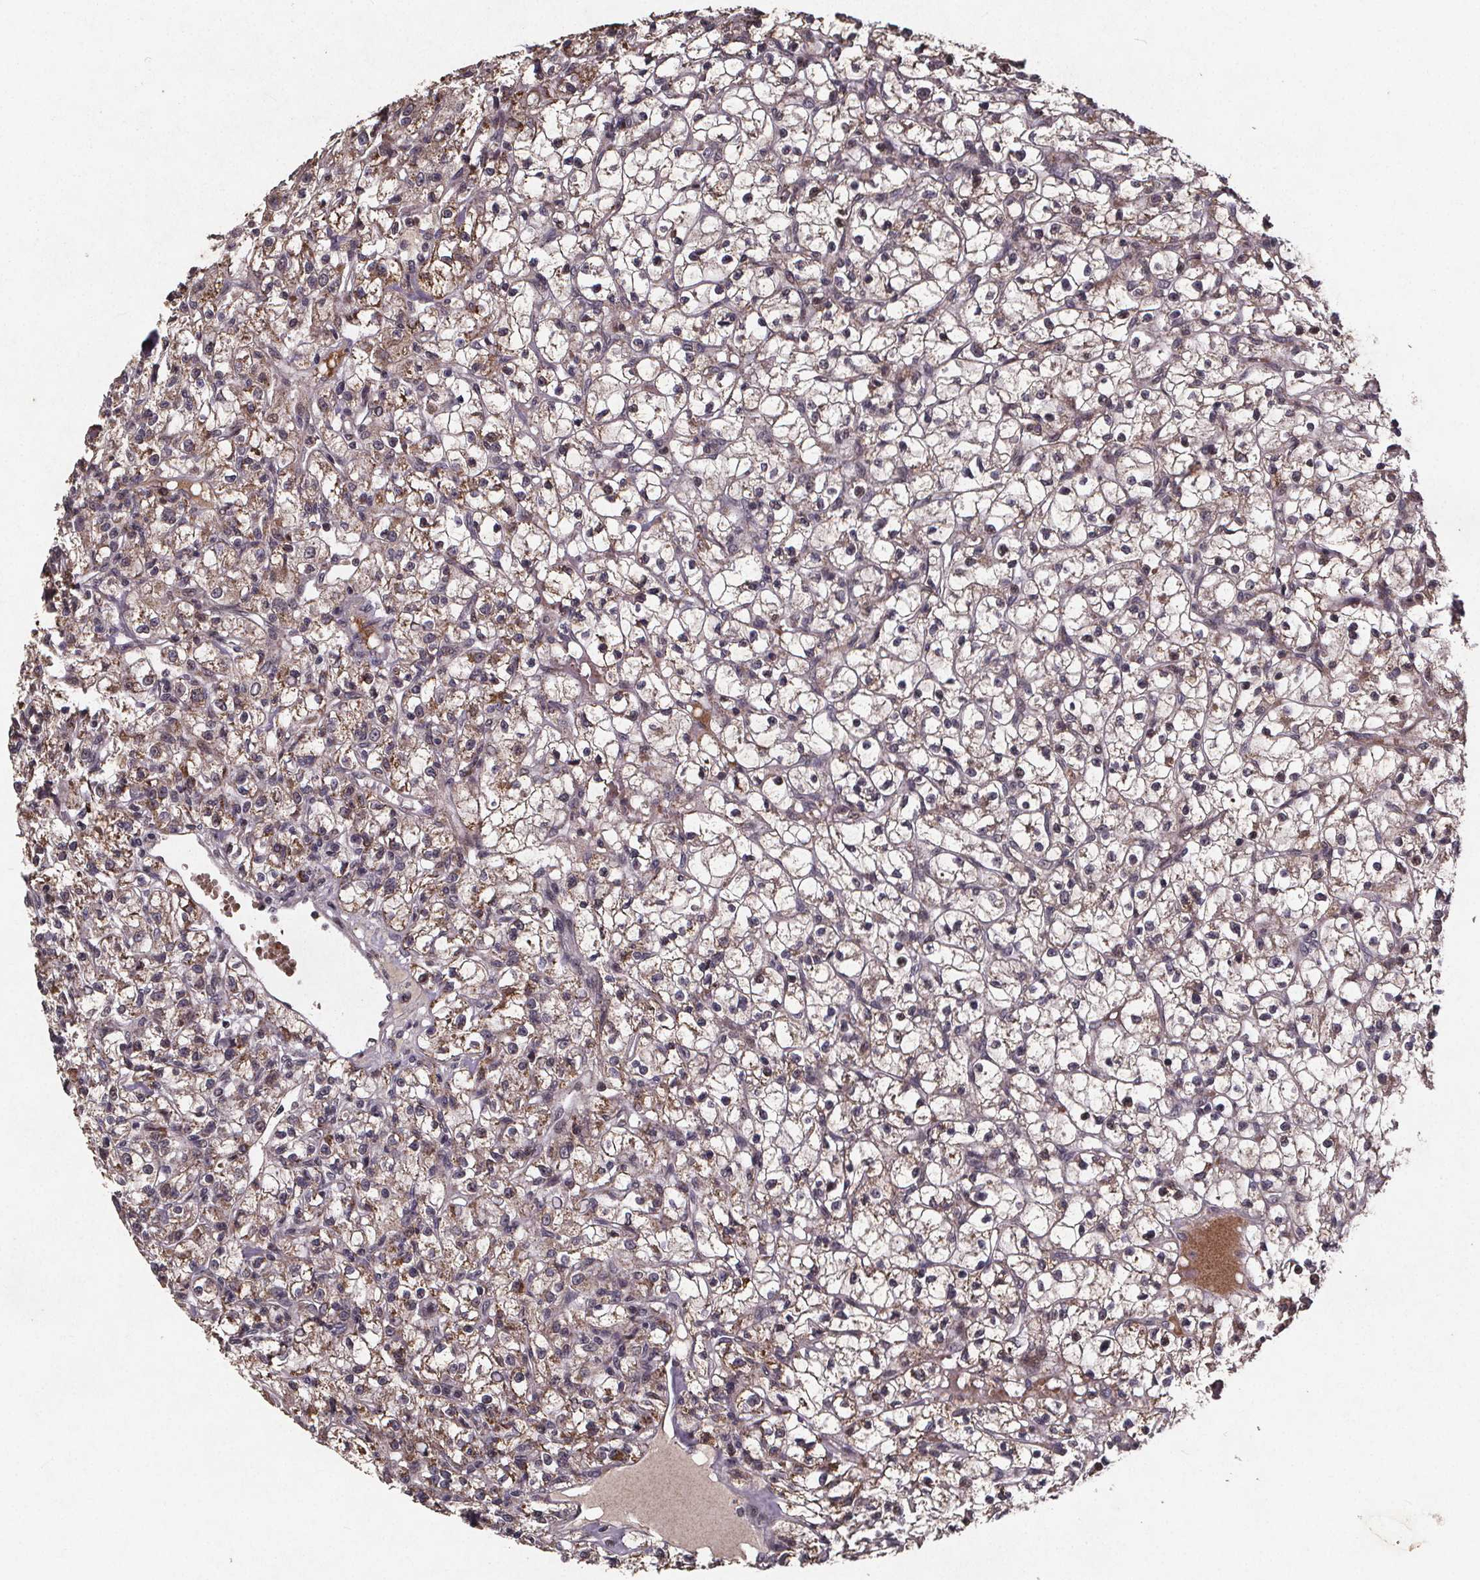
{"staining": {"intensity": "weak", "quantity": ">75%", "location": "cytoplasmic/membranous"}, "tissue": "renal cancer", "cell_type": "Tumor cells", "image_type": "cancer", "snomed": [{"axis": "morphology", "description": "Adenocarcinoma, NOS"}, {"axis": "topography", "description": "Kidney"}], "caption": "Protein expression by immunohistochemistry (IHC) reveals weak cytoplasmic/membranous staining in approximately >75% of tumor cells in renal cancer.", "gene": "GPX3", "patient": {"sex": "female", "age": 59}}